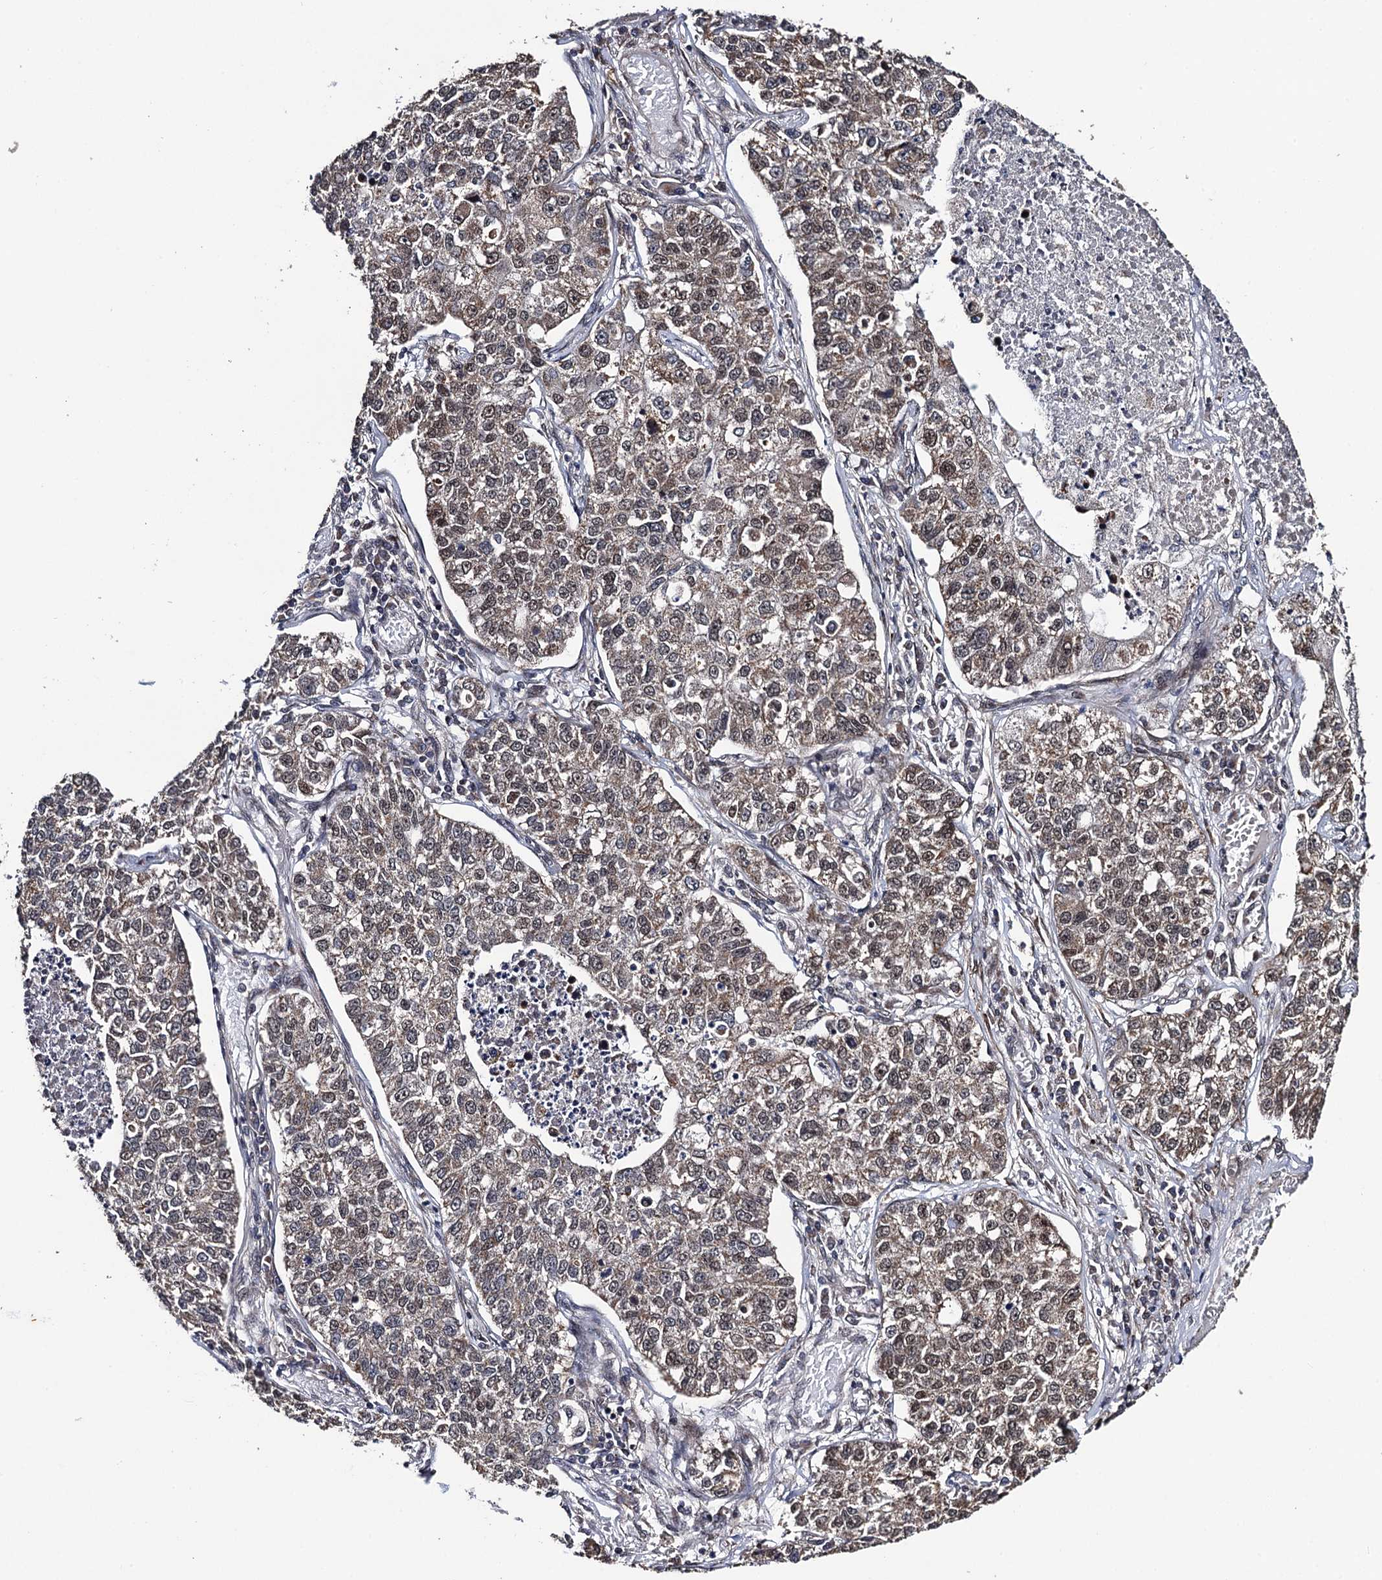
{"staining": {"intensity": "weak", "quantity": "<25%", "location": "cytoplasmic/membranous"}, "tissue": "lung cancer", "cell_type": "Tumor cells", "image_type": "cancer", "snomed": [{"axis": "morphology", "description": "Adenocarcinoma, NOS"}, {"axis": "topography", "description": "Lung"}], "caption": "An image of lung cancer stained for a protein displays no brown staining in tumor cells.", "gene": "LRRC63", "patient": {"sex": "male", "age": 49}}